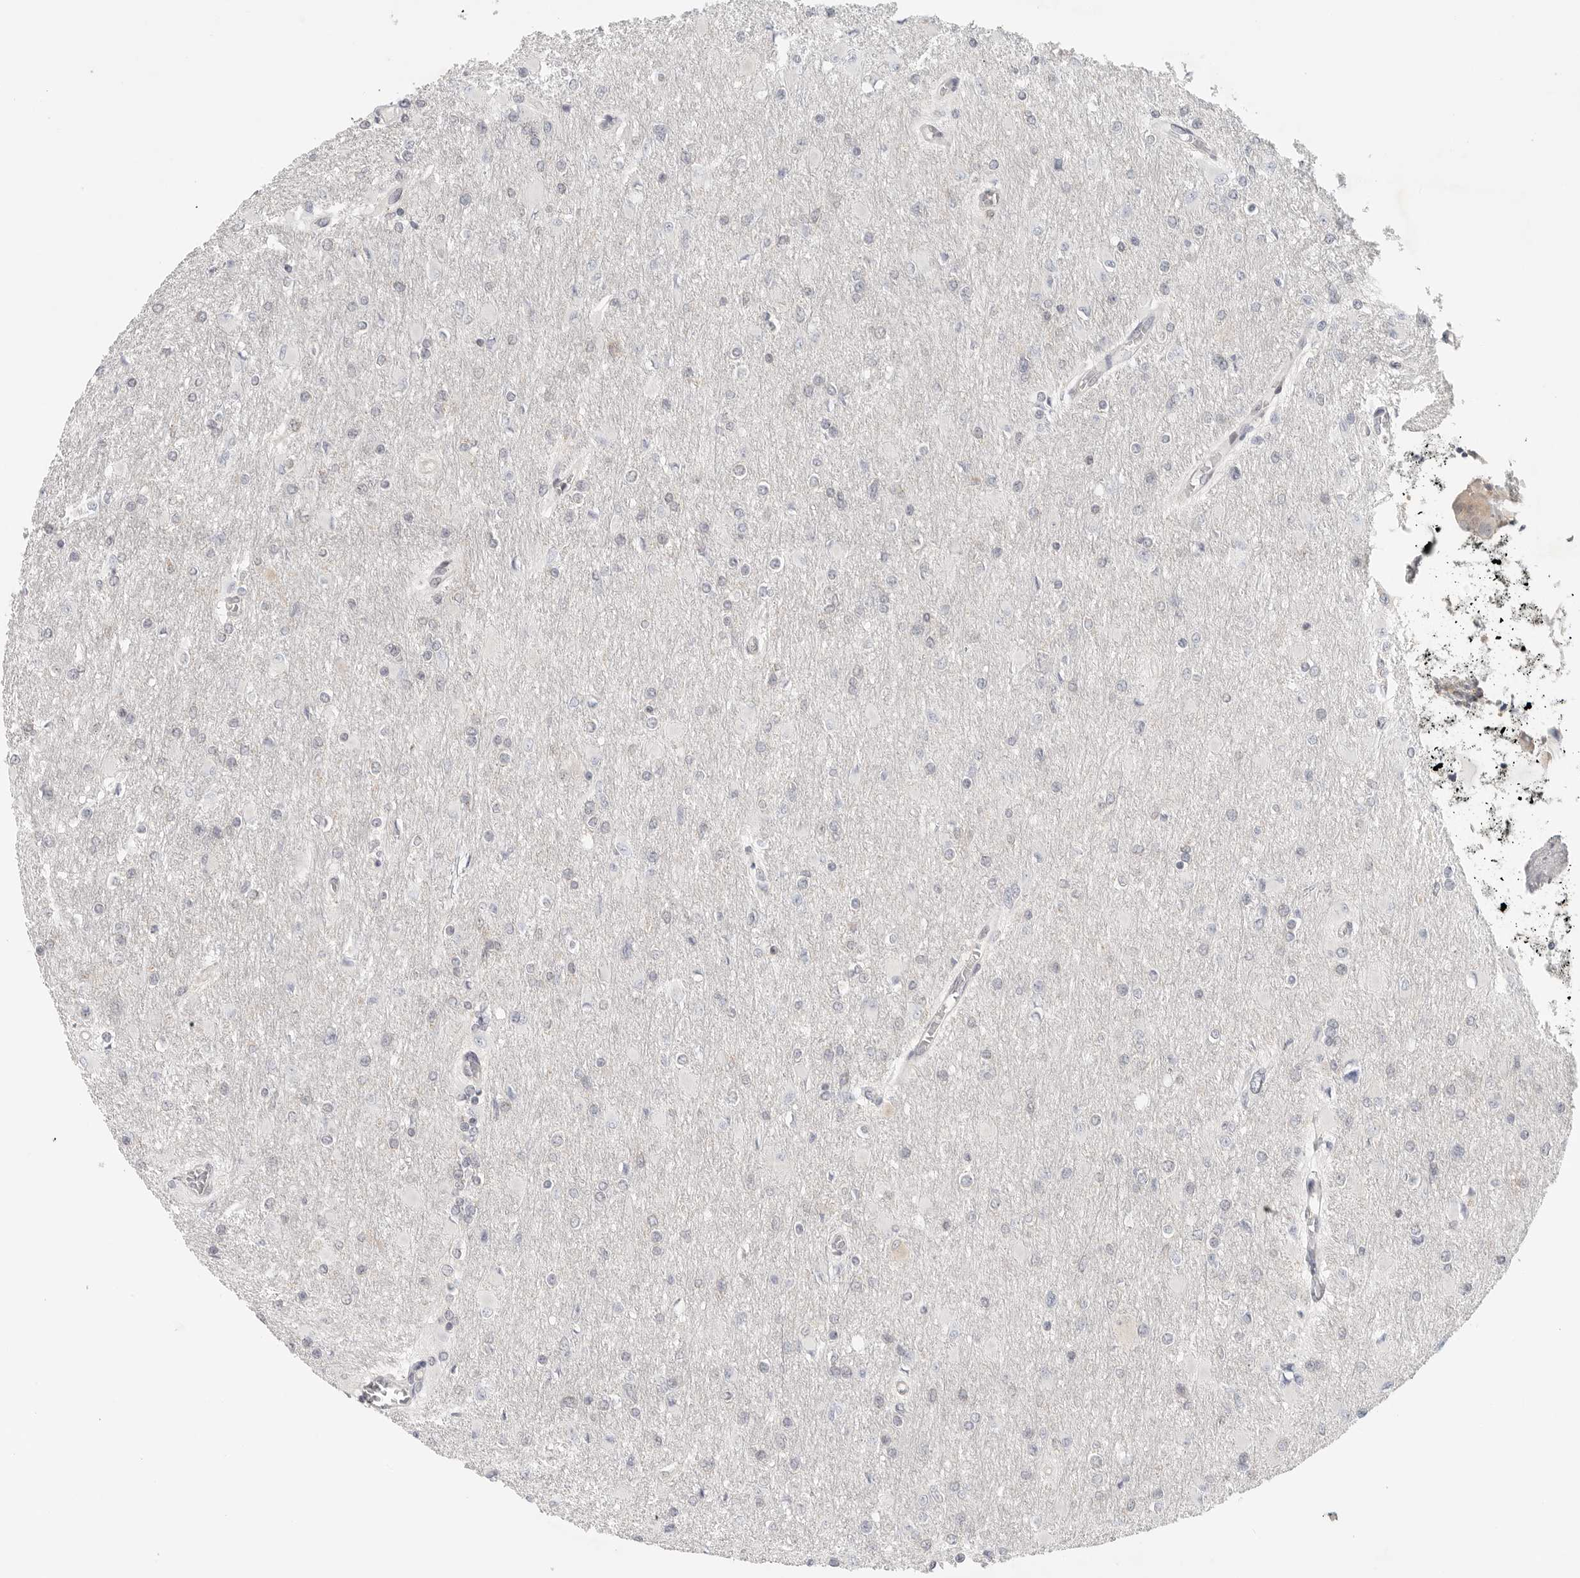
{"staining": {"intensity": "negative", "quantity": "none", "location": "none"}, "tissue": "glioma", "cell_type": "Tumor cells", "image_type": "cancer", "snomed": [{"axis": "morphology", "description": "Glioma, malignant, High grade"}, {"axis": "topography", "description": "Cerebral cortex"}], "caption": "The image displays no staining of tumor cells in malignant glioma (high-grade). Nuclei are stained in blue.", "gene": "HDAC6", "patient": {"sex": "female", "age": 36}}